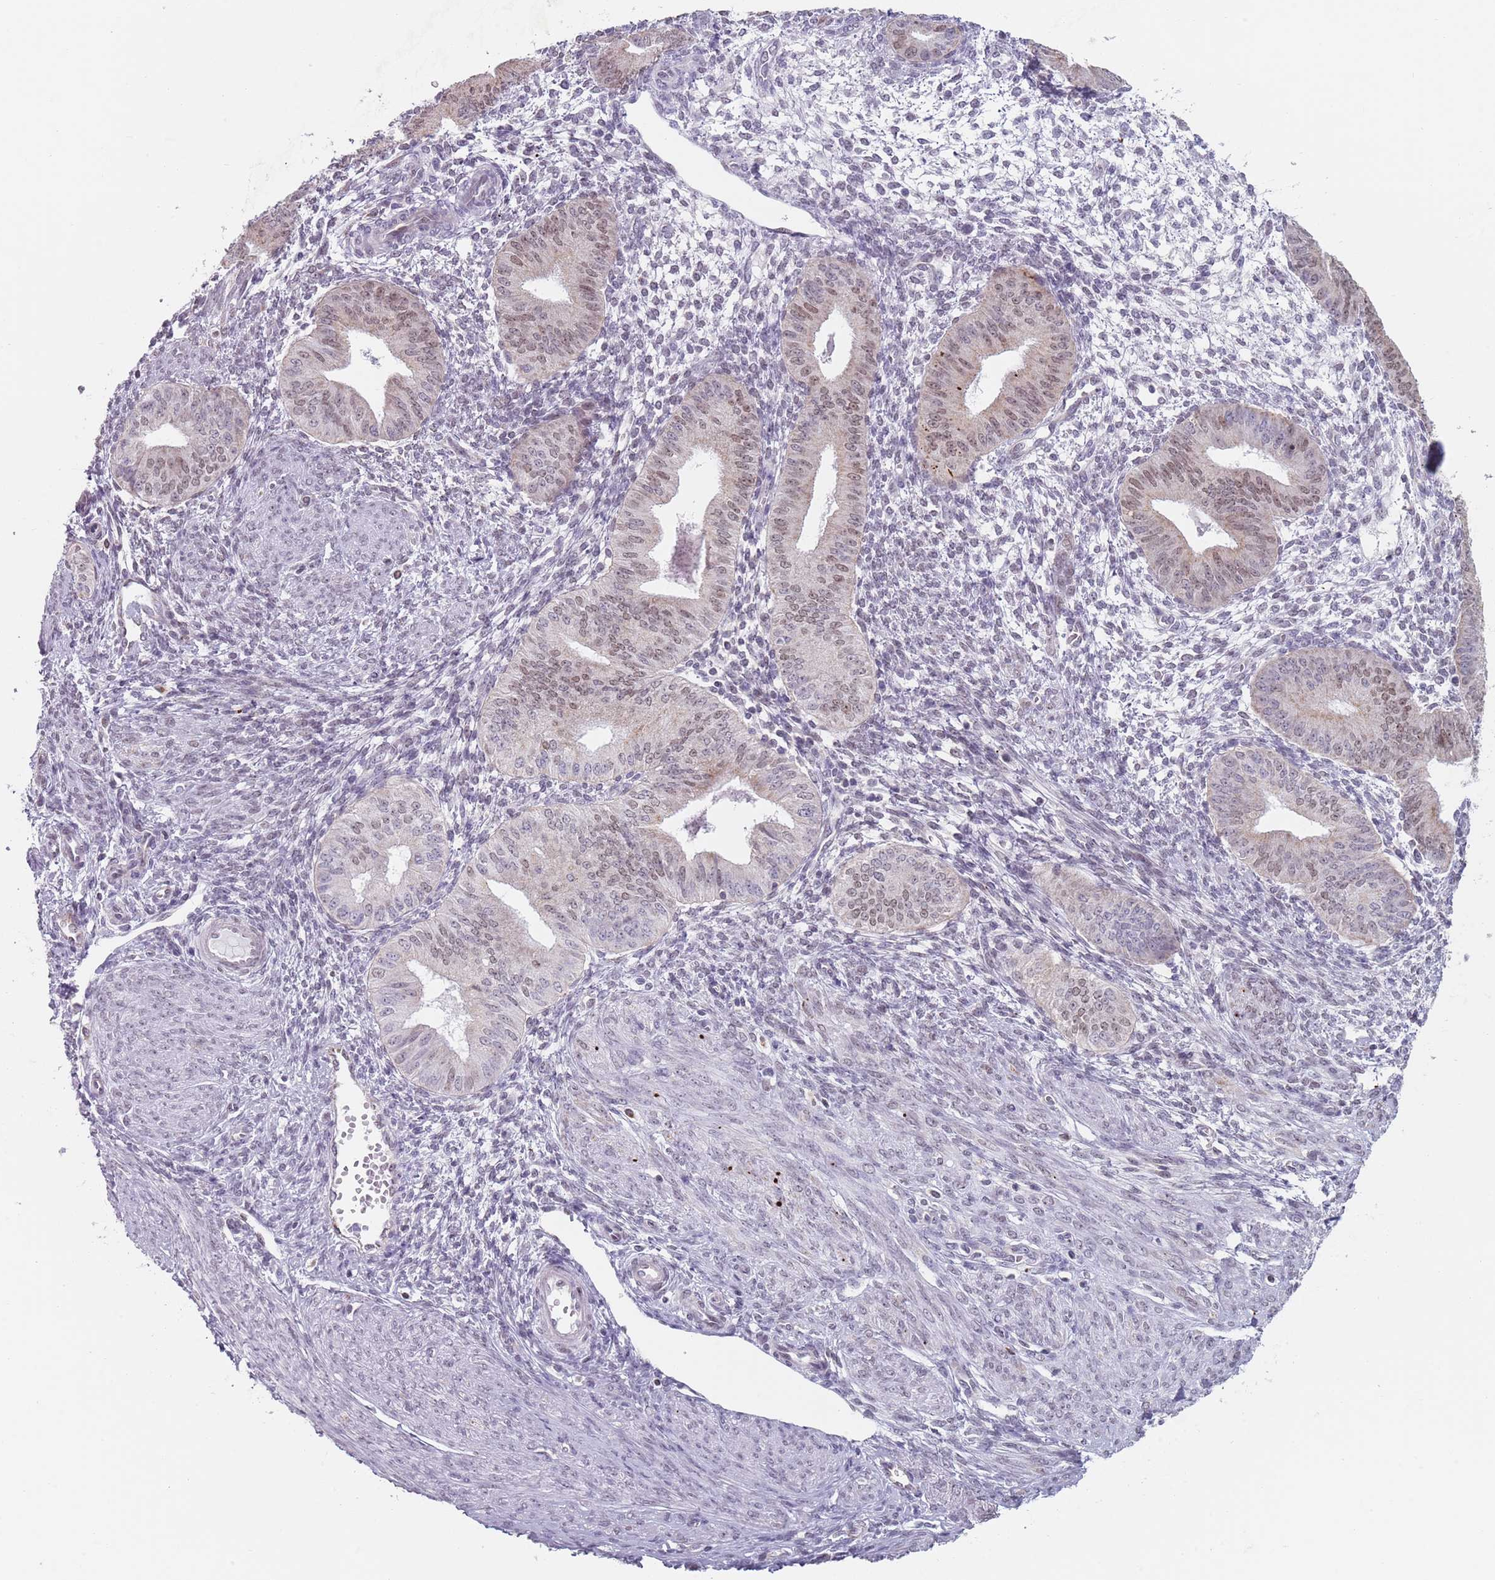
{"staining": {"intensity": "negative", "quantity": "none", "location": "none"}, "tissue": "endometrium", "cell_type": "Cells in endometrial stroma", "image_type": "normal", "snomed": [{"axis": "morphology", "description": "Normal tissue, NOS"}, {"axis": "topography", "description": "Endometrium"}], "caption": "Cells in endometrial stroma are negative for brown protein staining in benign endometrium. Brightfield microscopy of IHC stained with DAB (3,3'-diaminobenzidine) (brown) and hematoxylin (blue), captured at high magnification.", "gene": "MFSD12", "patient": {"sex": "female", "age": 49}}